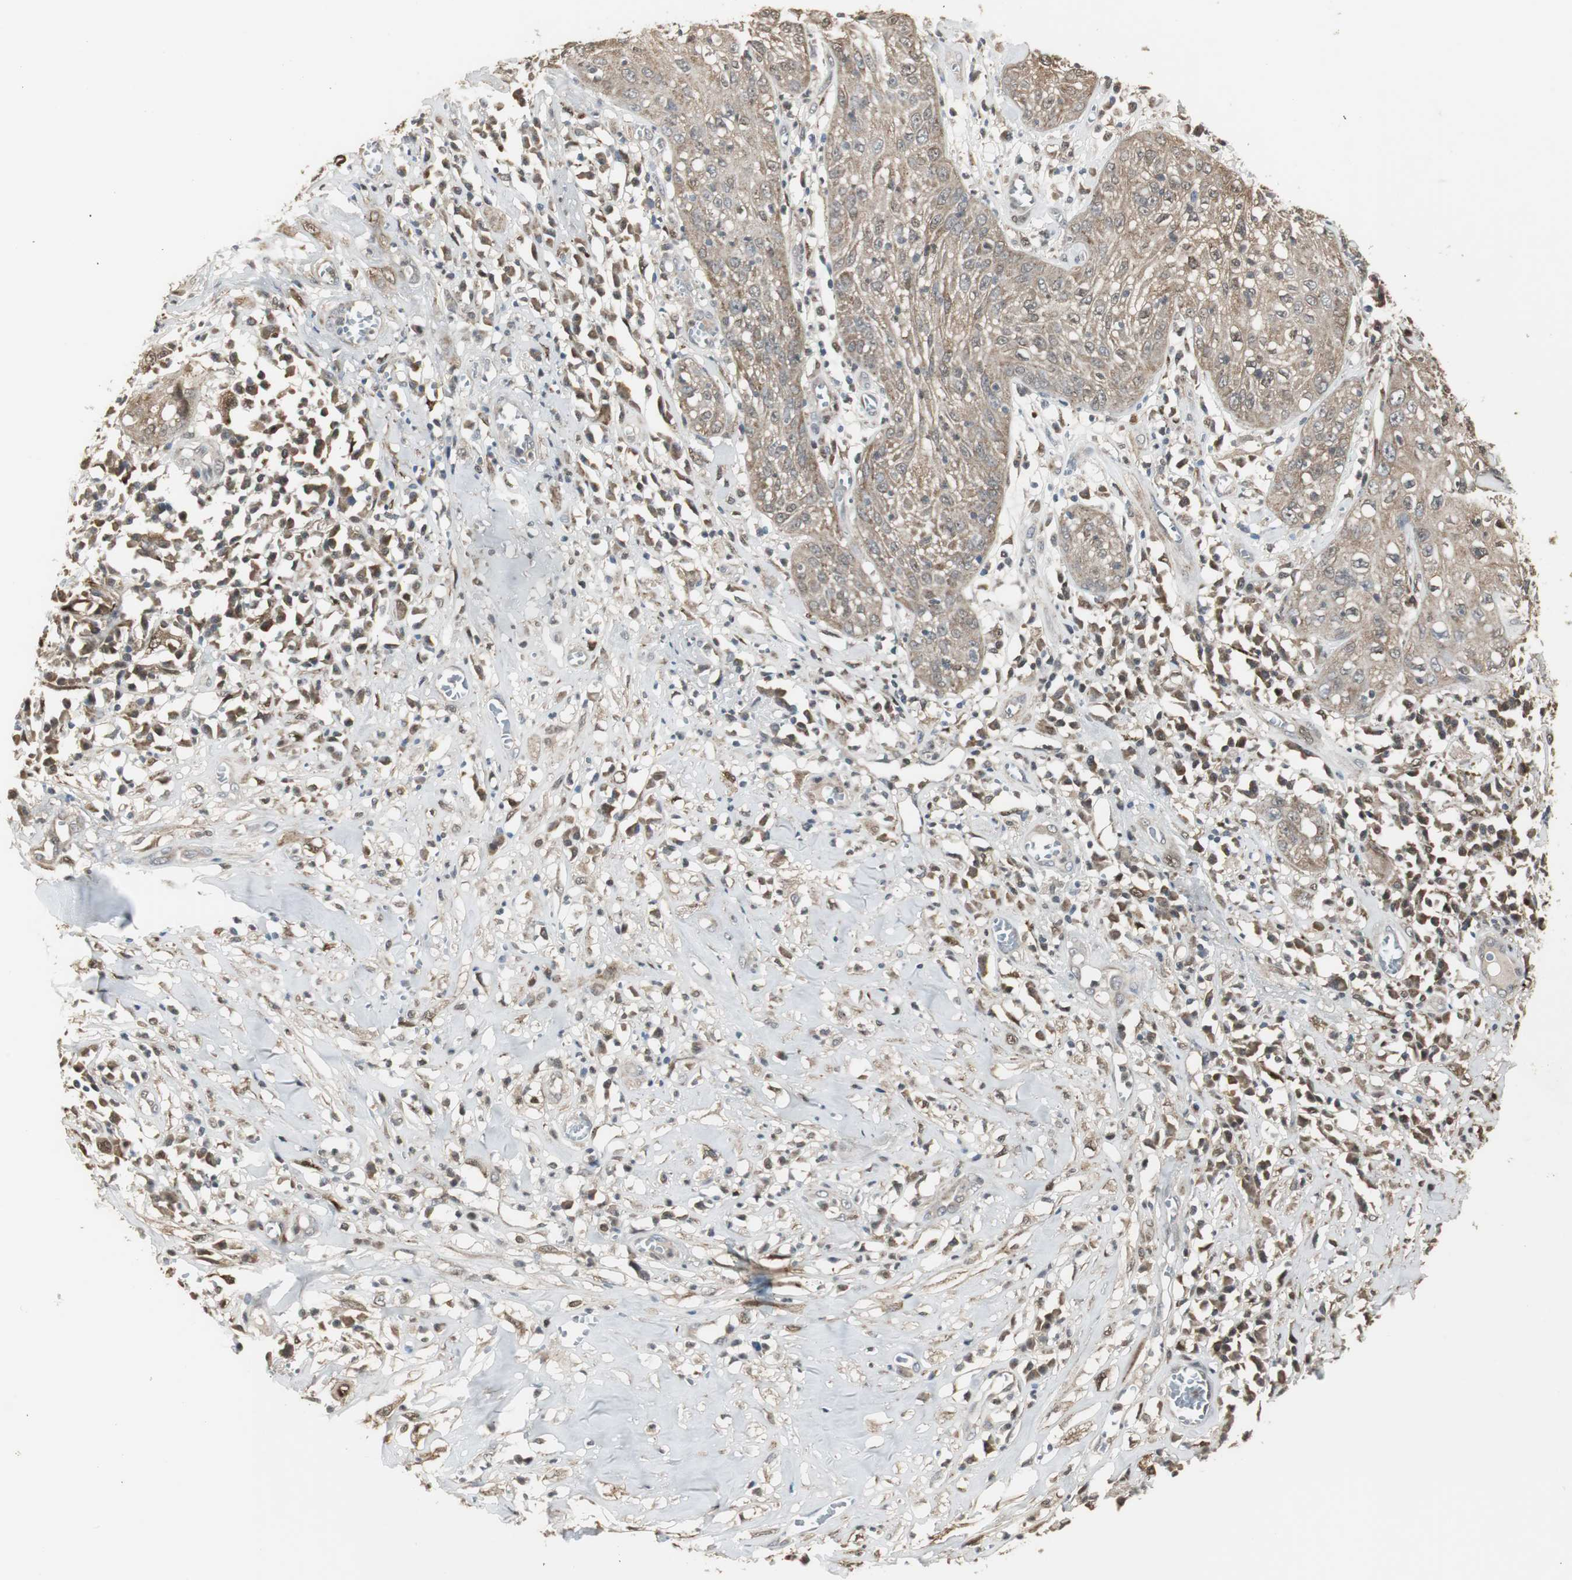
{"staining": {"intensity": "moderate", "quantity": ">75%", "location": "cytoplasmic/membranous,nuclear"}, "tissue": "skin cancer", "cell_type": "Tumor cells", "image_type": "cancer", "snomed": [{"axis": "morphology", "description": "Squamous cell carcinoma, NOS"}, {"axis": "topography", "description": "Skin"}], "caption": "The immunohistochemical stain labels moderate cytoplasmic/membranous and nuclear positivity in tumor cells of squamous cell carcinoma (skin) tissue.", "gene": "PLIN3", "patient": {"sex": "male", "age": 65}}